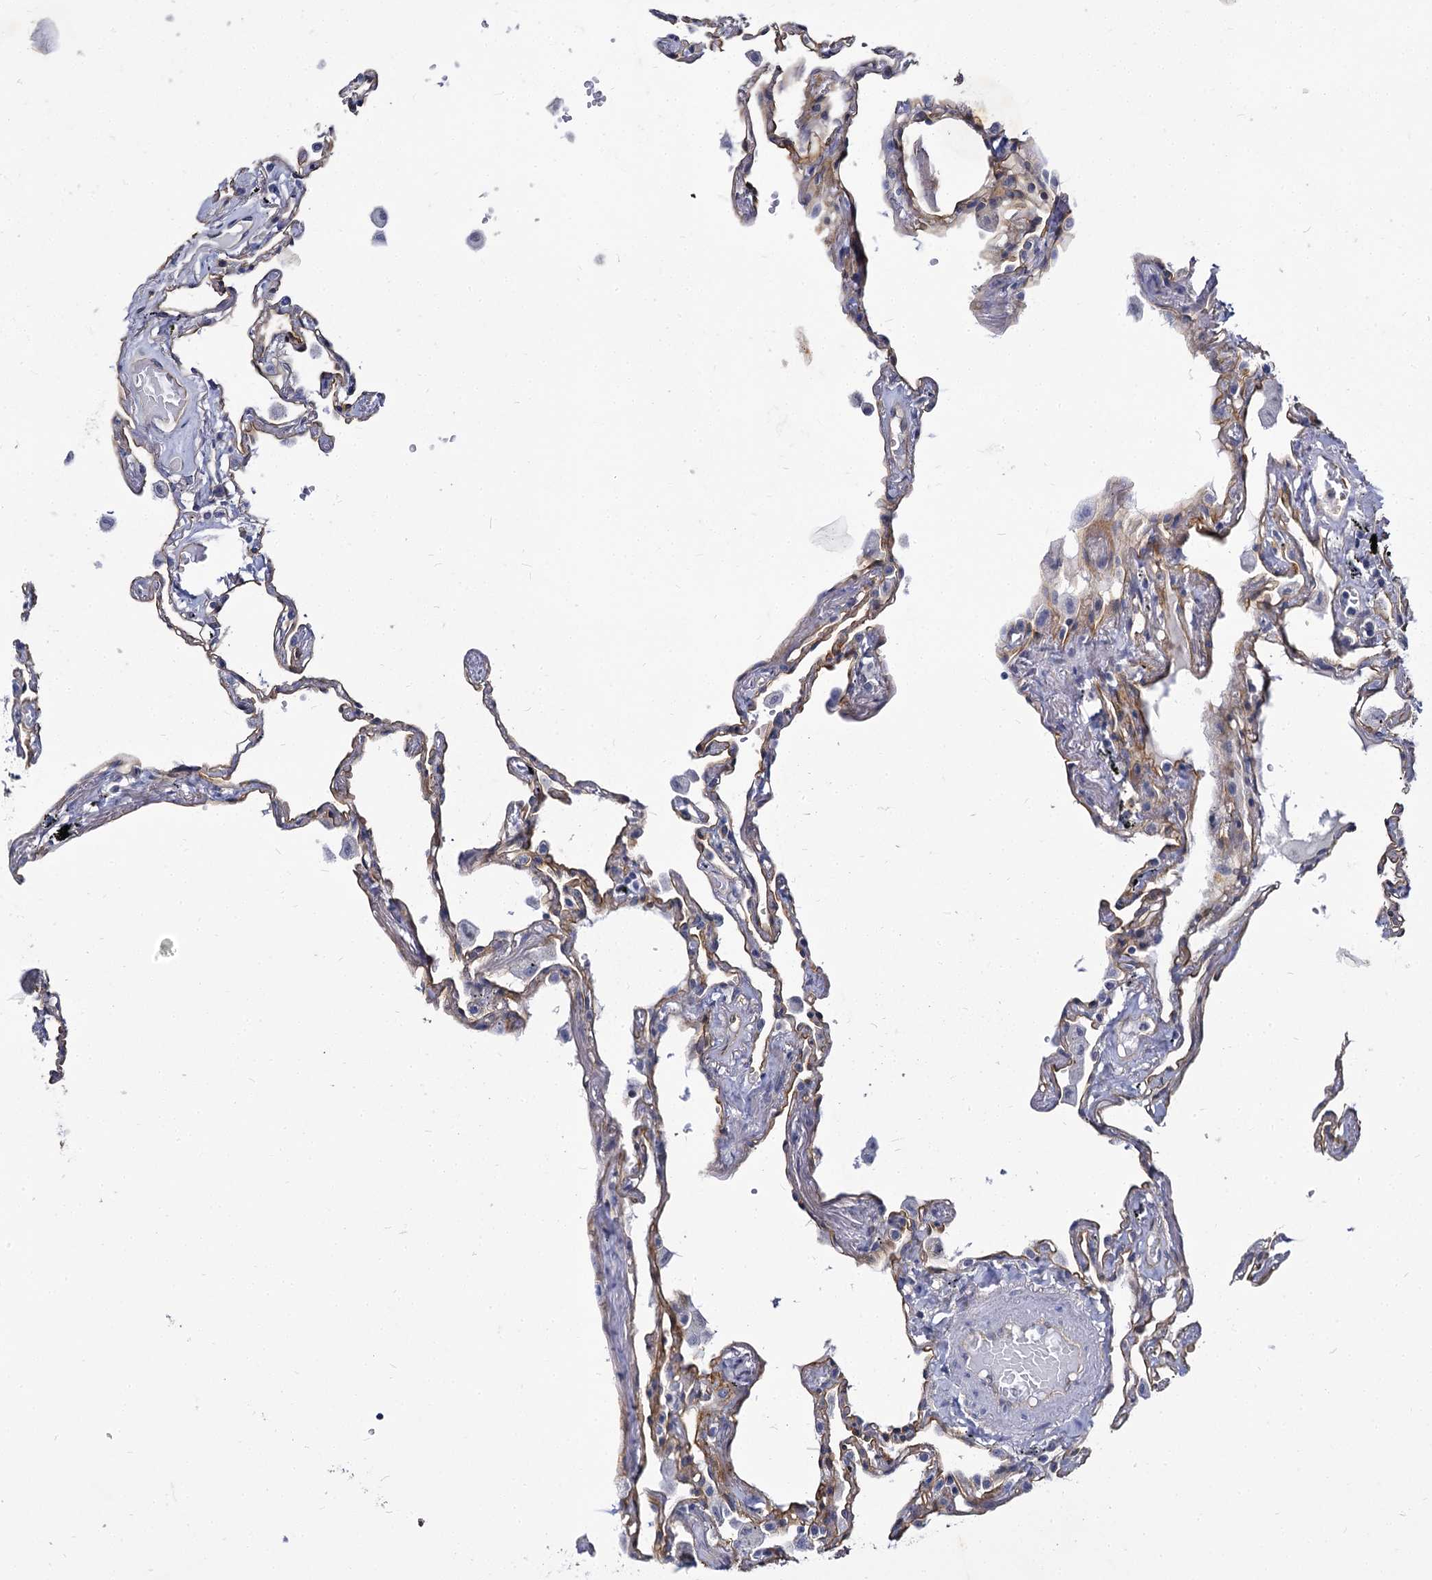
{"staining": {"intensity": "moderate", "quantity": "<25%", "location": "cytoplasmic/membranous"}, "tissue": "lung", "cell_type": "Alveolar cells", "image_type": "normal", "snomed": [{"axis": "morphology", "description": "Normal tissue, NOS"}, {"axis": "topography", "description": "Lung"}], "caption": "Immunohistochemical staining of normal lung demonstrates moderate cytoplasmic/membranous protein positivity in approximately <25% of alveolar cells.", "gene": "CBFB", "patient": {"sex": "female", "age": 67}}